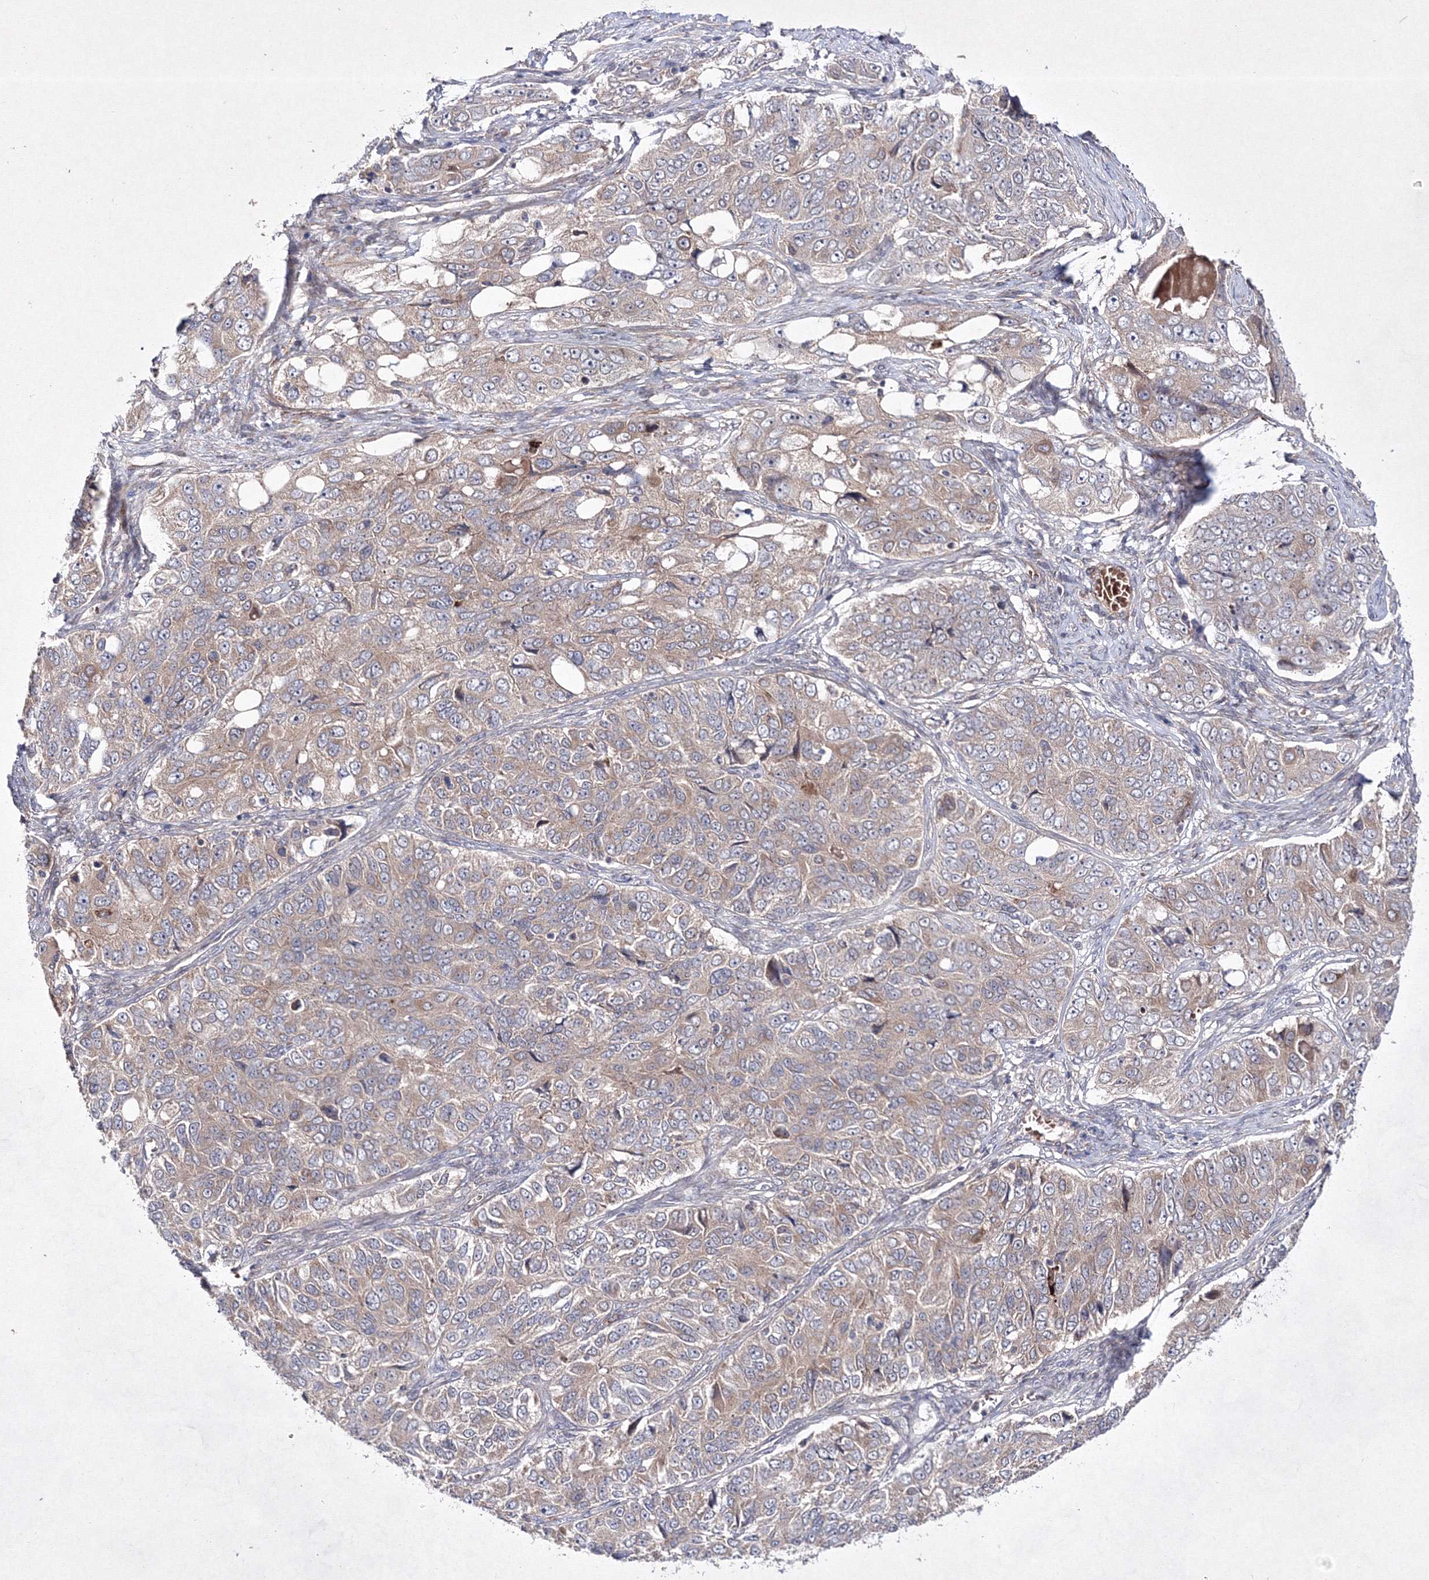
{"staining": {"intensity": "weak", "quantity": ">75%", "location": "cytoplasmic/membranous"}, "tissue": "ovarian cancer", "cell_type": "Tumor cells", "image_type": "cancer", "snomed": [{"axis": "morphology", "description": "Carcinoma, endometroid"}, {"axis": "topography", "description": "Ovary"}], "caption": "Ovarian endometroid carcinoma was stained to show a protein in brown. There is low levels of weak cytoplasmic/membranous staining in approximately >75% of tumor cells.", "gene": "GFM1", "patient": {"sex": "female", "age": 51}}